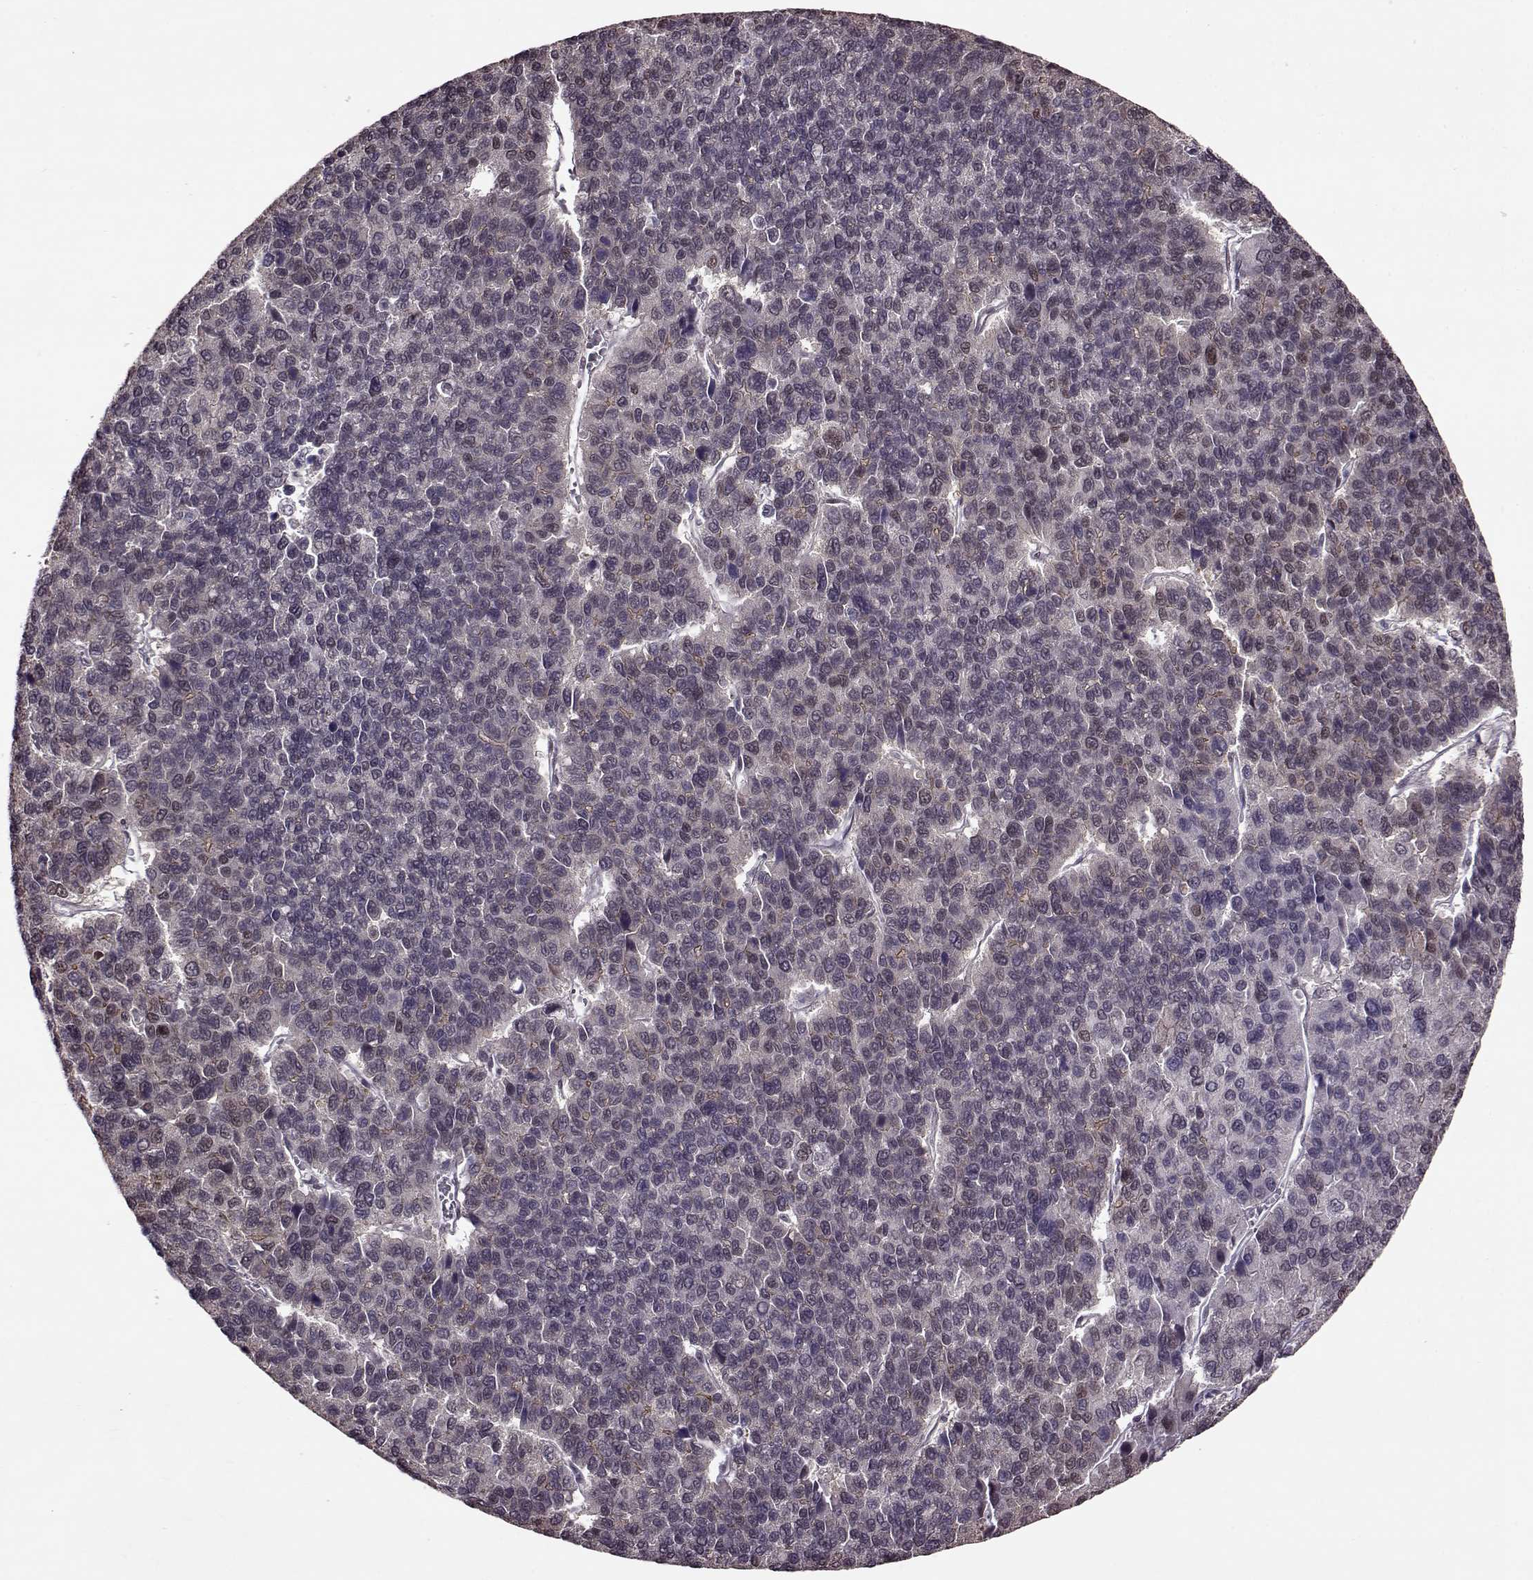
{"staining": {"intensity": "weak", "quantity": "<25%", "location": "cytoplasmic/membranous"}, "tissue": "liver cancer", "cell_type": "Tumor cells", "image_type": "cancer", "snomed": [{"axis": "morphology", "description": "Carcinoma, Hepatocellular, NOS"}, {"axis": "topography", "description": "Liver"}], "caption": "This is an IHC micrograph of human liver cancer. There is no positivity in tumor cells.", "gene": "FTO", "patient": {"sex": "female", "age": 41}}